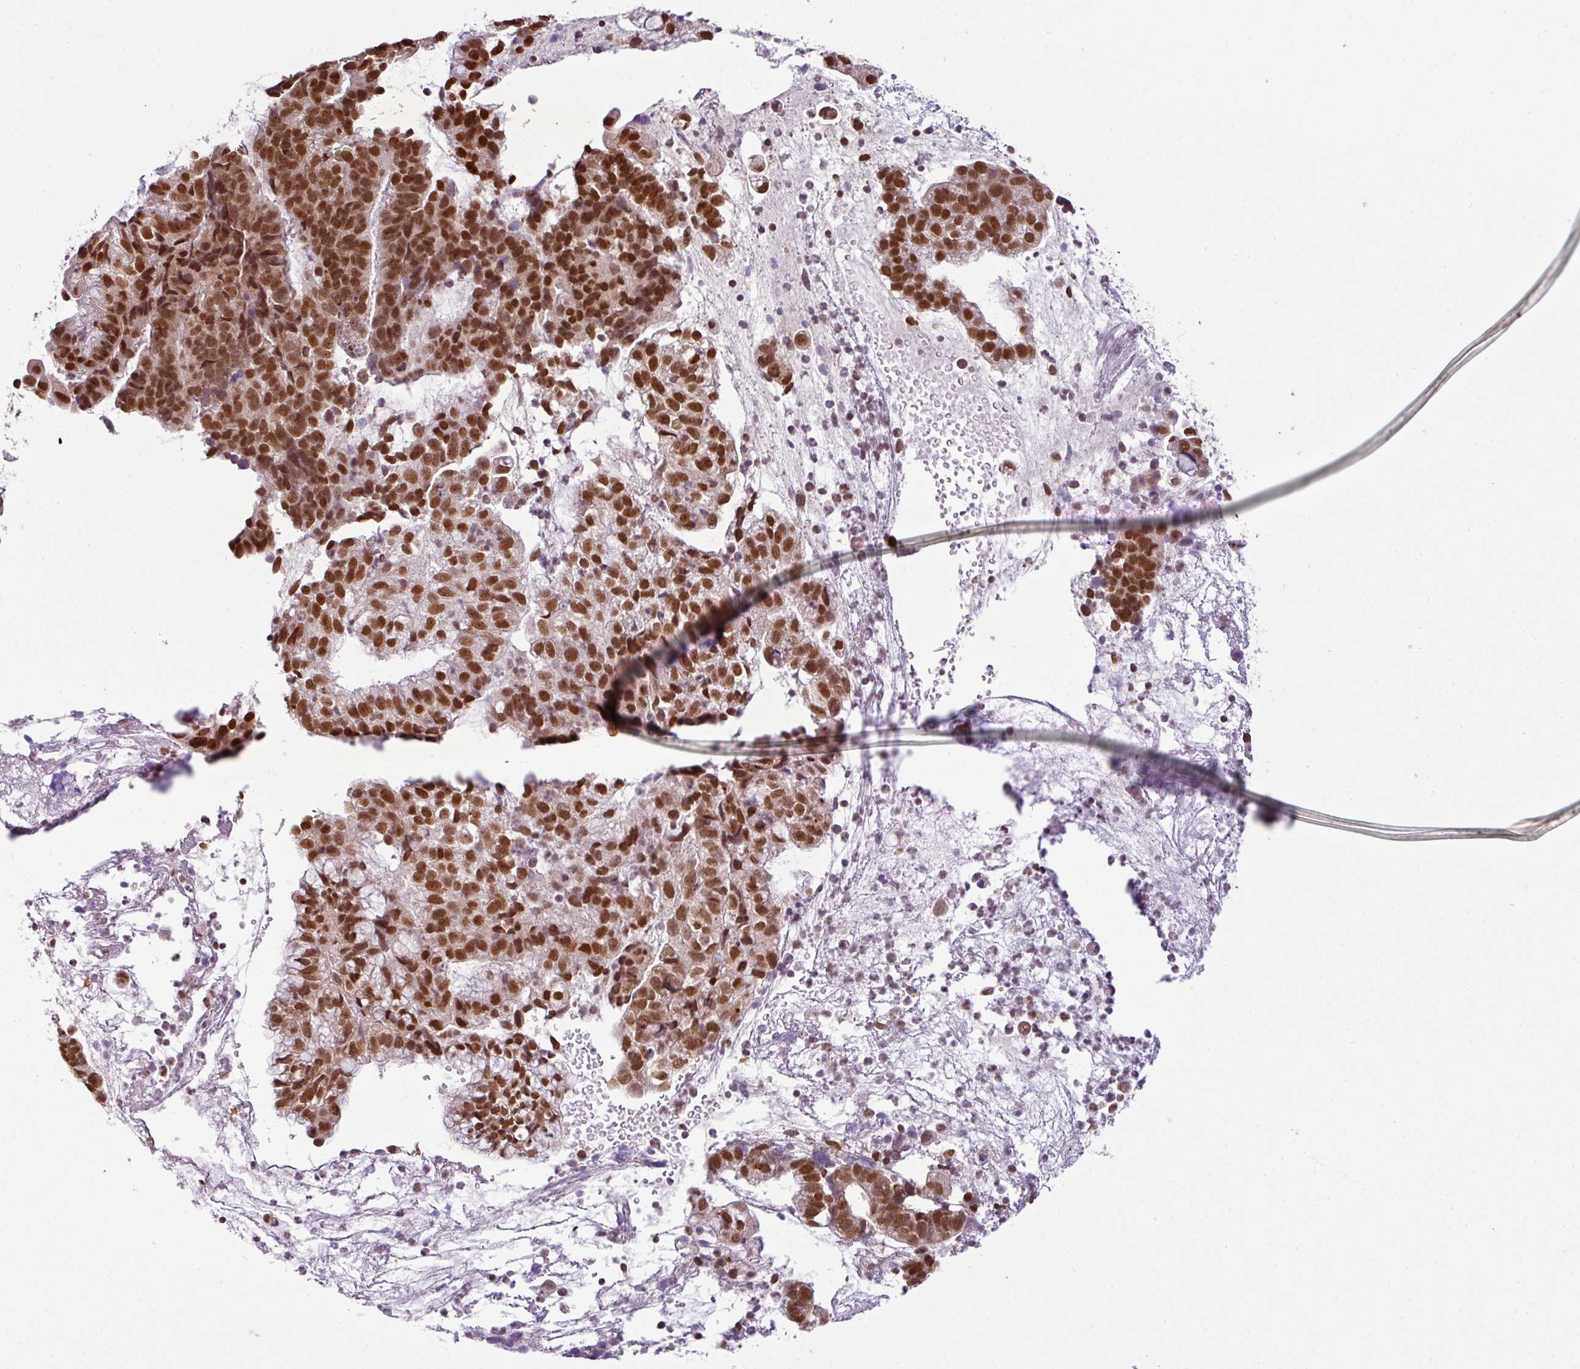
{"staining": {"intensity": "moderate", "quantity": ">75%", "location": "nuclear"}, "tissue": "endometrial cancer", "cell_type": "Tumor cells", "image_type": "cancer", "snomed": [{"axis": "morphology", "description": "Adenocarcinoma, NOS"}, {"axis": "topography", "description": "Endometrium"}], "caption": "About >75% of tumor cells in human endometrial cancer (adenocarcinoma) reveal moderate nuclear protein staining as visualized by brown immunohistochemical staining.", "gene": "DERPC", "patient": {"sex": "female", "age": 76}}